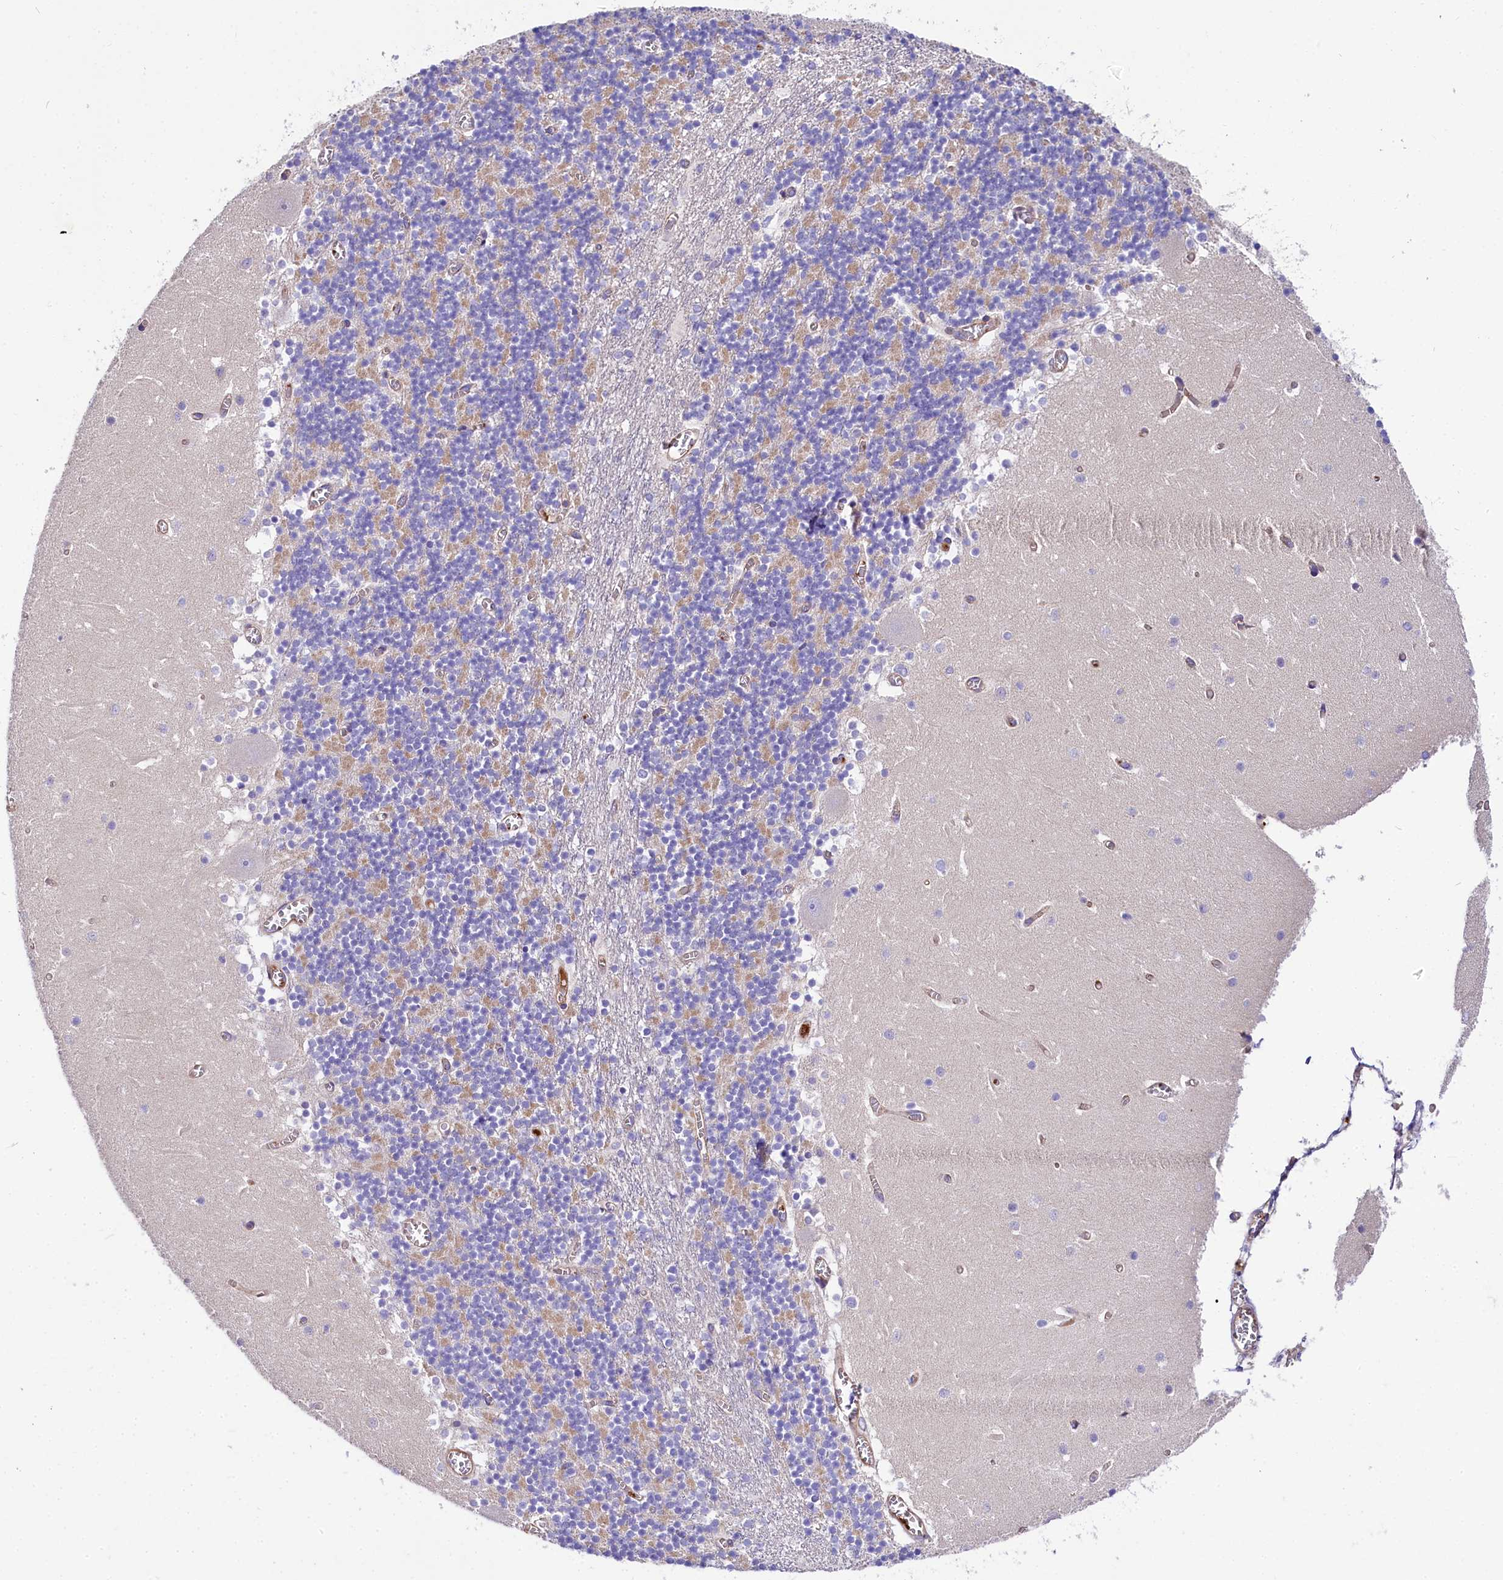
{"staining": {"intensity": "moderate", "quantity": "25%-75%", "location": "cytoplasmic/membranous"}, "tissue": "cerebellum", "cell_type": "Cells in granular layer", "image_type": "normal", "snomed": [{"axis": "morphology", "description": "Normal tissue, NOS"}, {"axis": "topography", "description": "Cerebellum"}], "caption": "DAB (3,3'-diaminobenzidine) immunohistochemical staining of normal human cerebellum reveals moderate cytoplasmic/membranous protein positivity in about 25%-75% of cells in granular layer. (DAB (3,3'-diaminobenzidine) IHC, brown staining for protein, blue staining for nuclei).", "gene": "FCHSD2", "patient": {"sex": "female", "age": 28}}